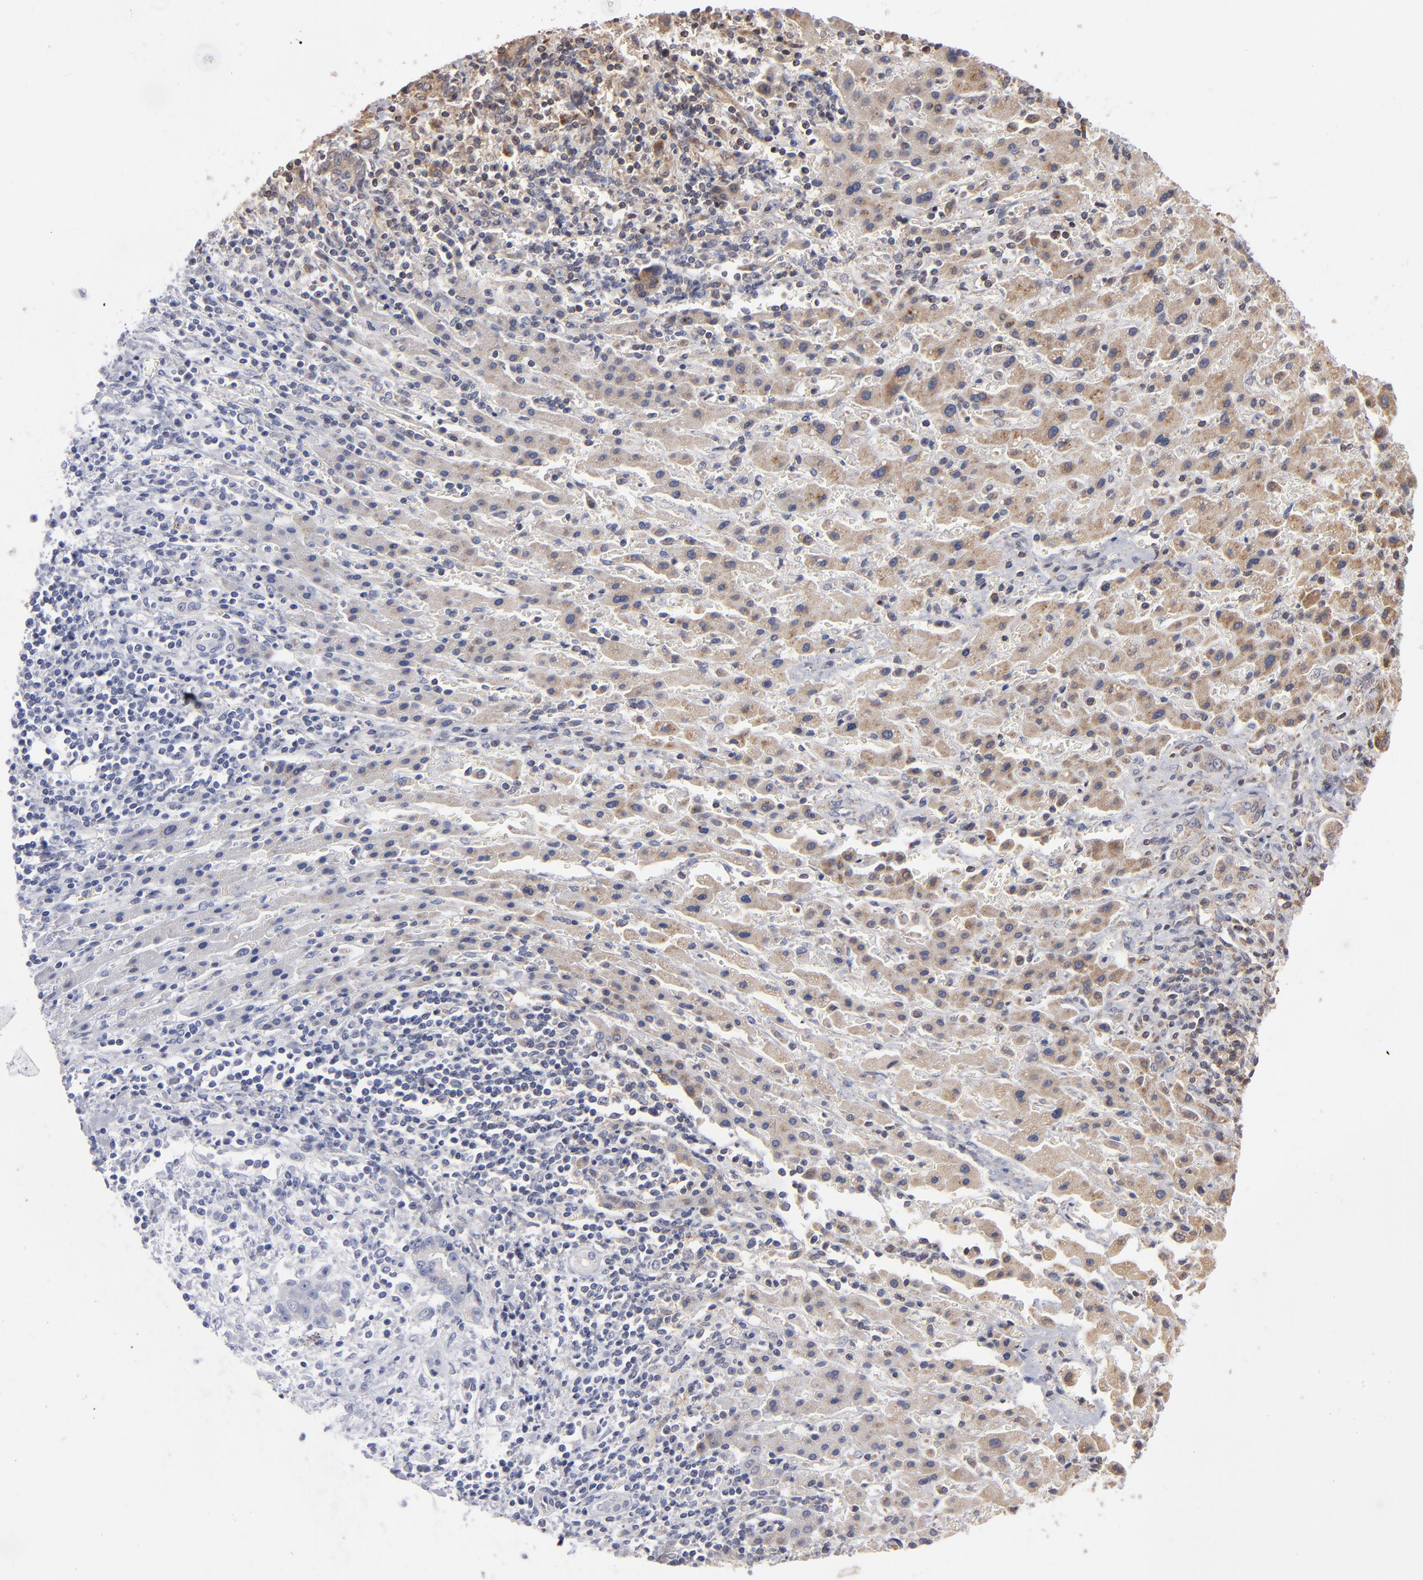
{"staining": {"intensity": "weak", "quantity": ">75%", "location": "cytoplasmic/membranous"}, "tissue": "liver cancer", "cell_type": "Tumor cells", "image_type": "cancer", "snomed": [{"axis": "morphology", "description": "Cholangiocarcinoma"}, {"axis": "topography", "description": "Liver"}], "caption": "The immunohistochemical stain highlights weak cytoplasmic/membranous staining in tumor cells of liver cancer tissue. The staining was performed using DAB to visualize the protein expression in brown, while the nuclei were stained in blue with hematoxylin (Magnification: 20x).", "gene": "MIPOL1", "patient": {"sex": "male", "age": 57}}